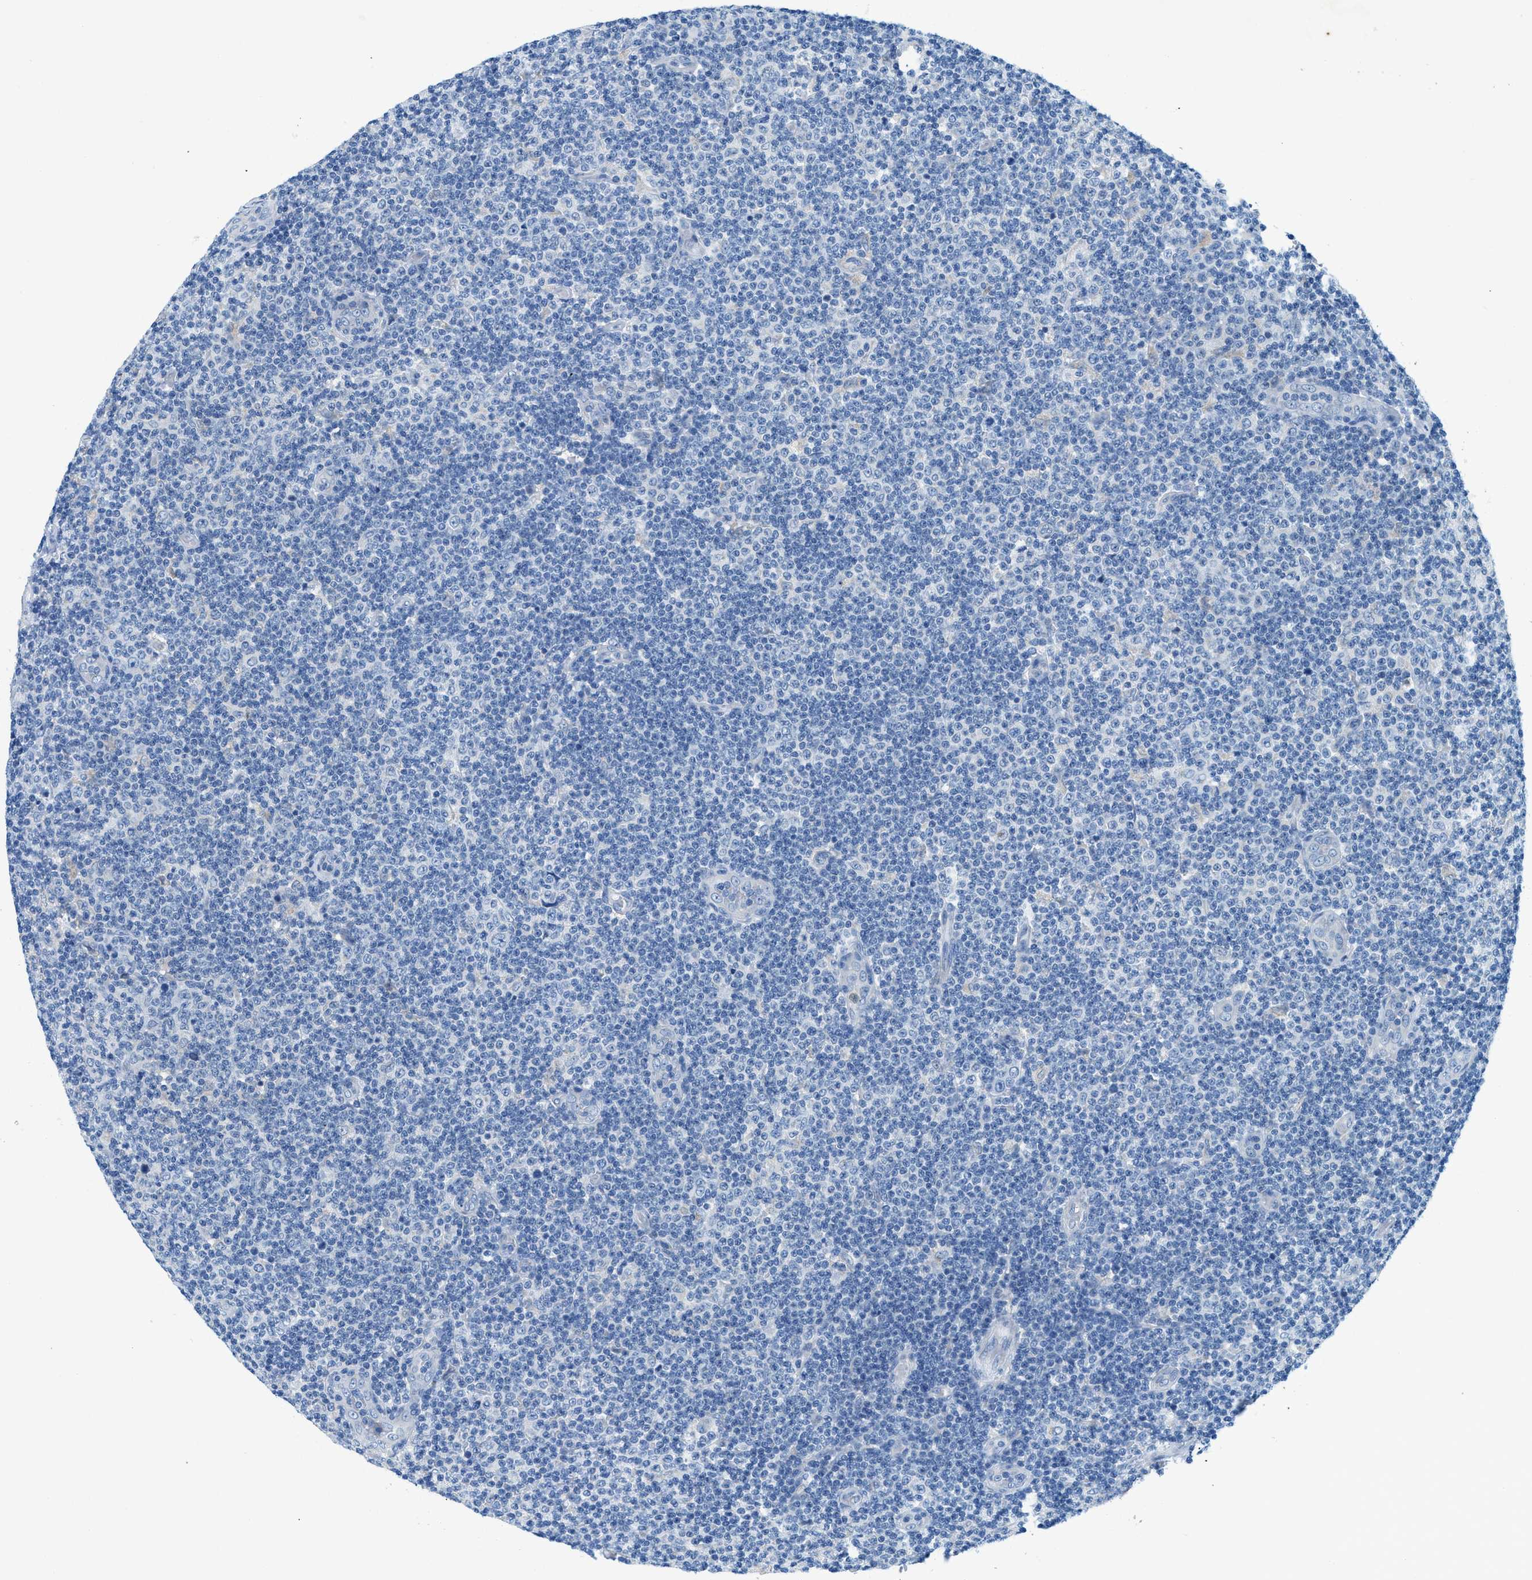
{"staining": {"intensity": "negative", "quantity": "none", "location": "none"}, "tissue": "lymphoma", "cell_type": "Tumor cells", "image_type": "cancer", "snomed": [{"axis": "morphology", "description": "Malignant lymphoma, non-Hodgkin's type, Low grade"}, {"axis": "topography", "description": "Lymph node"}], "caption": "Malignant lymphoma, non-Hodgkin's type (low-grade) was stained to show a protein in brown. There is no significant staining in tumor cells.", "gene": "ZDHHC13", "patient": {"sex": "male", "age": 83}}